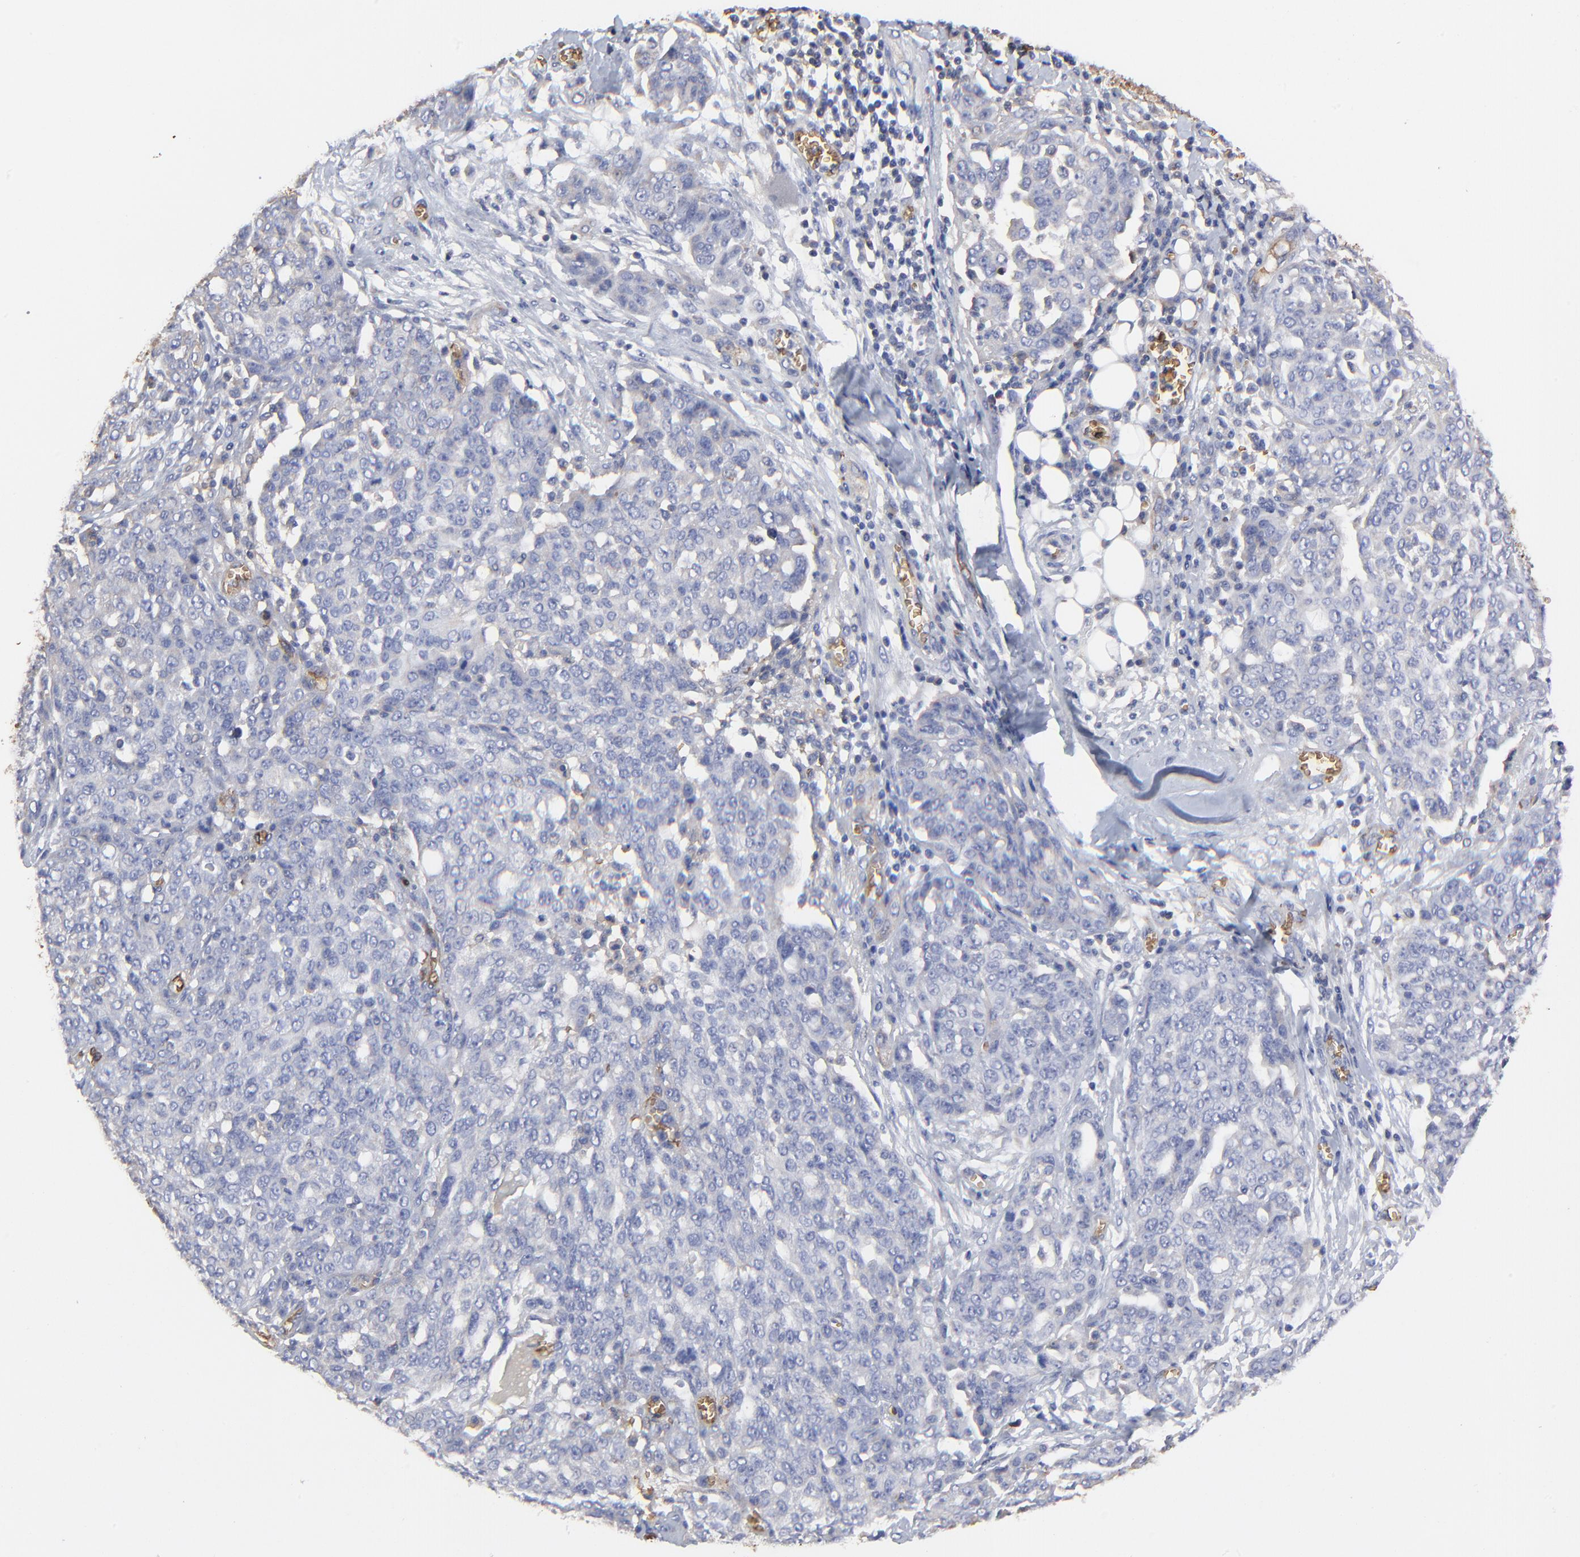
{"staining": {"intensity": "negative", "quantity": "none", "location": "none"}, "tissue": "ovarian cancer", "cell_type": "Tumor cells", "image_type": "cancer", "snomed": [{"axis": "morphology", "description": "Cystadenocarcinoma, serous, NOS"}, {"axis": "topography", "description": "Soft tissue"}, {"axis": "topography", "description": "Ovary"}], "caption": "This is an immunohistochemistry (IHC) histopathology image of human serous cystadenocarcinoma (ovarian). There is no positivity in tumor cells.", "gene": "PAG1", "patient": {"sex": "female", "age": 57}}